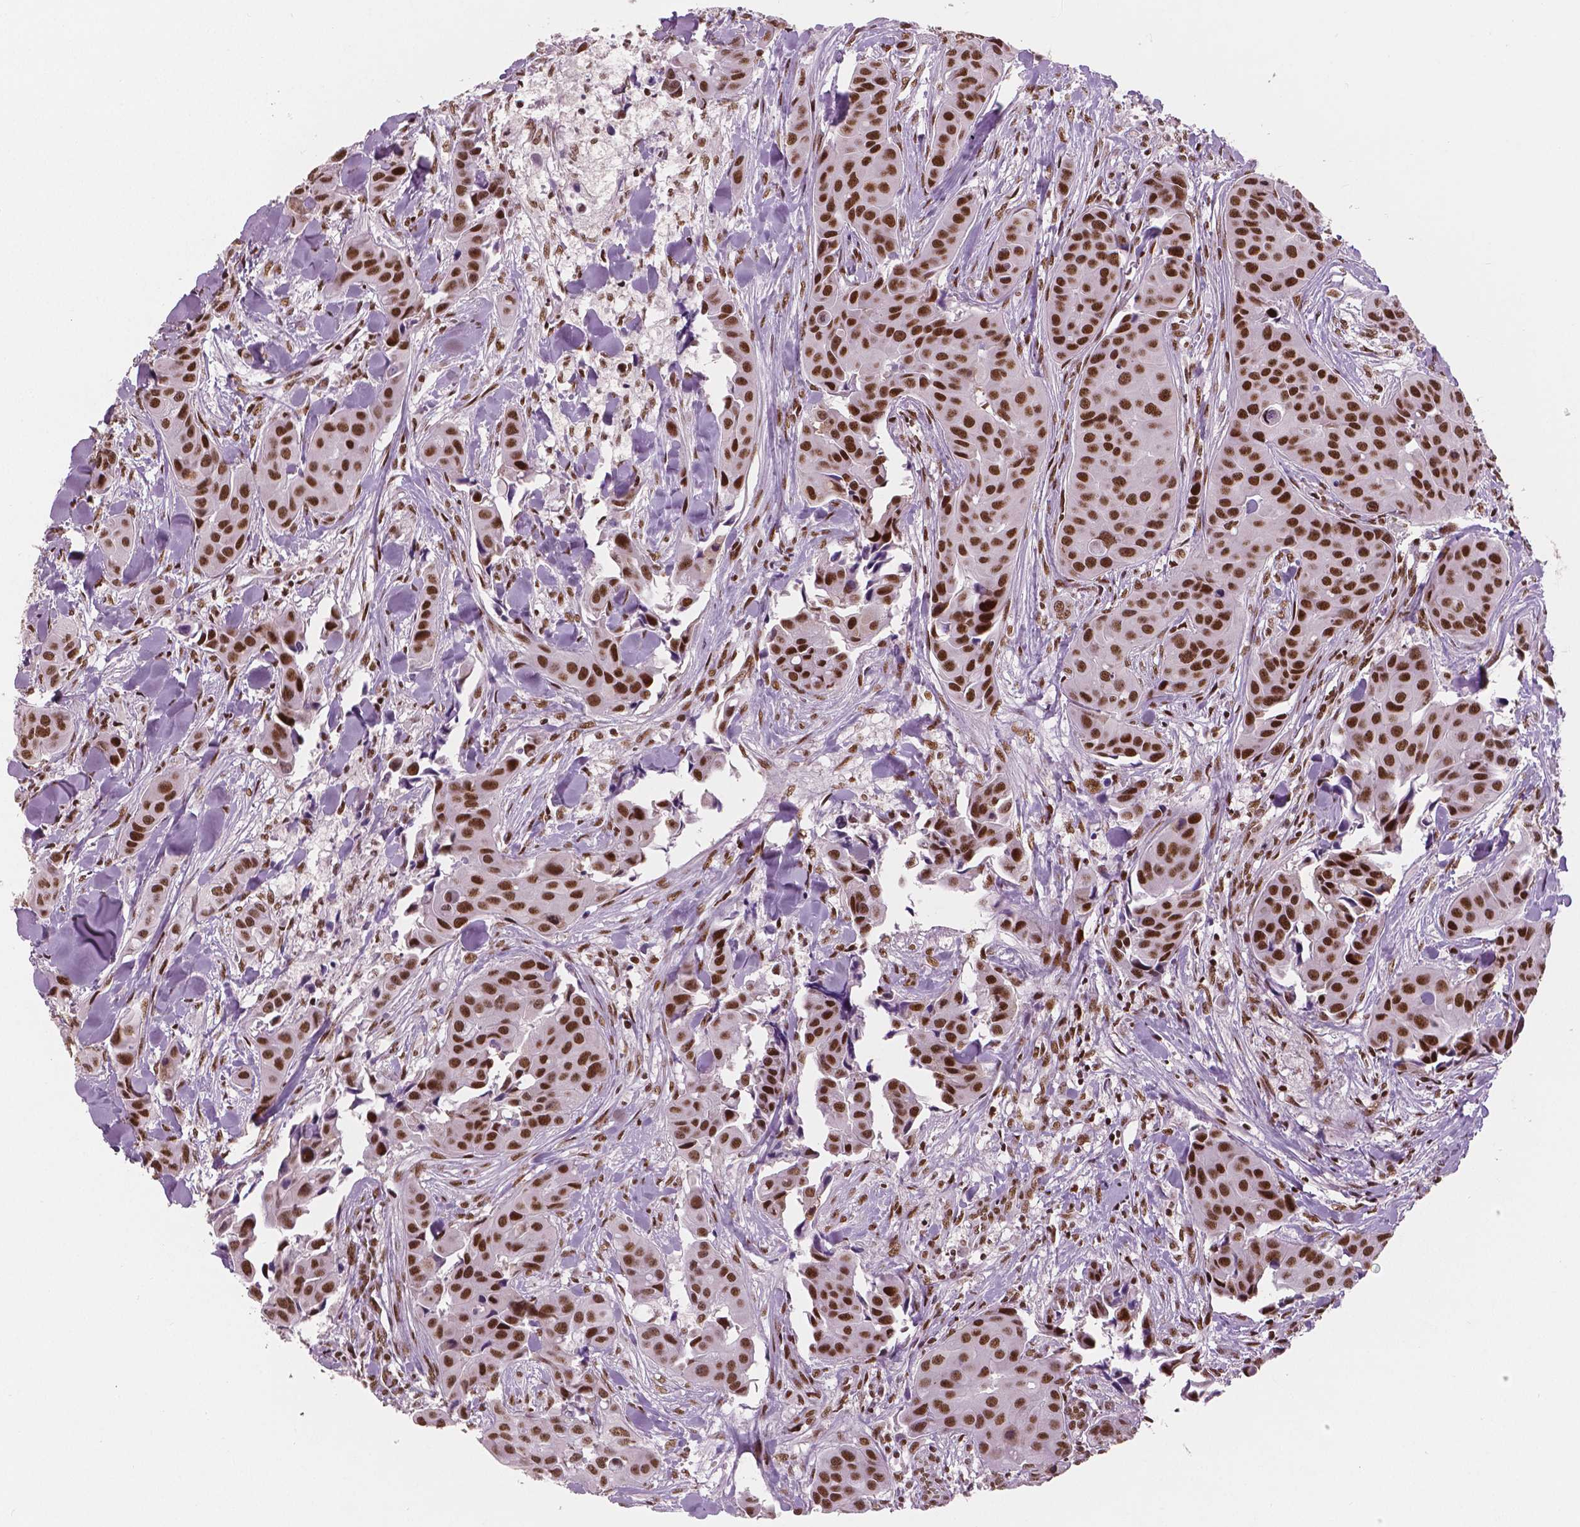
{"staining": {"intensity": "strong", "quantity": ">75%", "location": "nuclear"}, "tissue": "head and neck cancer", "cell_type": "Tumor cells", "image_type": "cancer", "snomed": [{"axis": "morphology", "description": "Adenocarcinoma, NOS"}, {"axis": "topography", "description": "Head-Neck"}], "caption": "Human head and neck cancer (adenocarcinoma) stained with a brown dye displays strong nuclear positive positivity in approximately >75% of tumor cells.", "gene": "BRD4", "patient": {"sex": "male", "age": 76}}